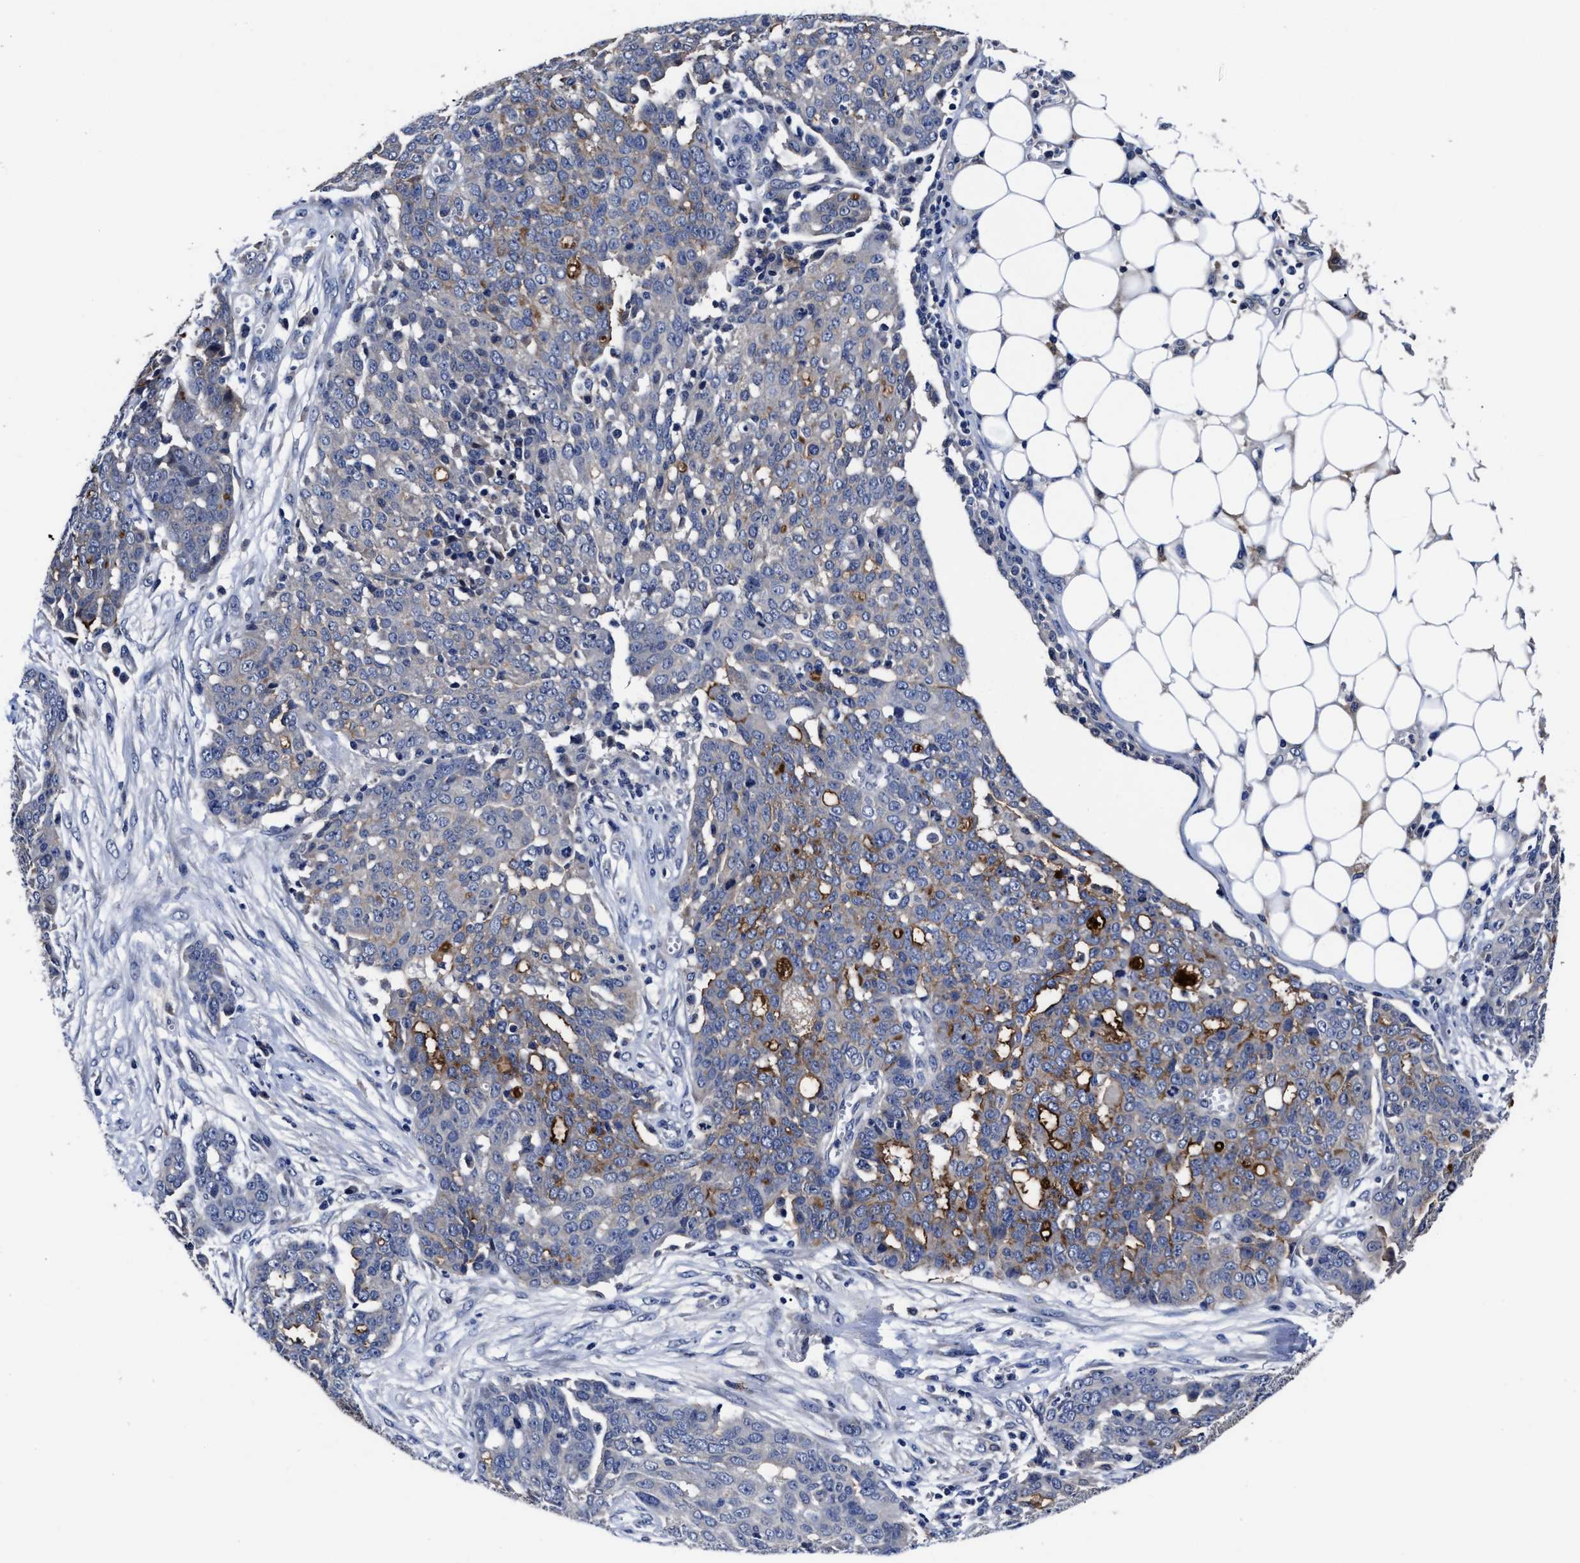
{"staining": {"intensity": "moderate", "quantity": "<25%", "location": "cytoplasmic/membranous"}, "tissue": "ovarian cancer", "cell_type": "Tumor cells", "image_type": "cancer", "snomed": [{"axis": "morphology", "description": "Cystadenocarcinoma, serous, NOS"}, {"axis": "topography", "description": "Soft tissue"}, {"axis": "topography", "description": "Ovary"}], "caption": "Serous cystadenocarcinoma (ovarian) stained with a protein marker reveals moderate staining in tumor cells.", "gene": "SOCS5", "patient": {"sex": "female", "age": 57}}